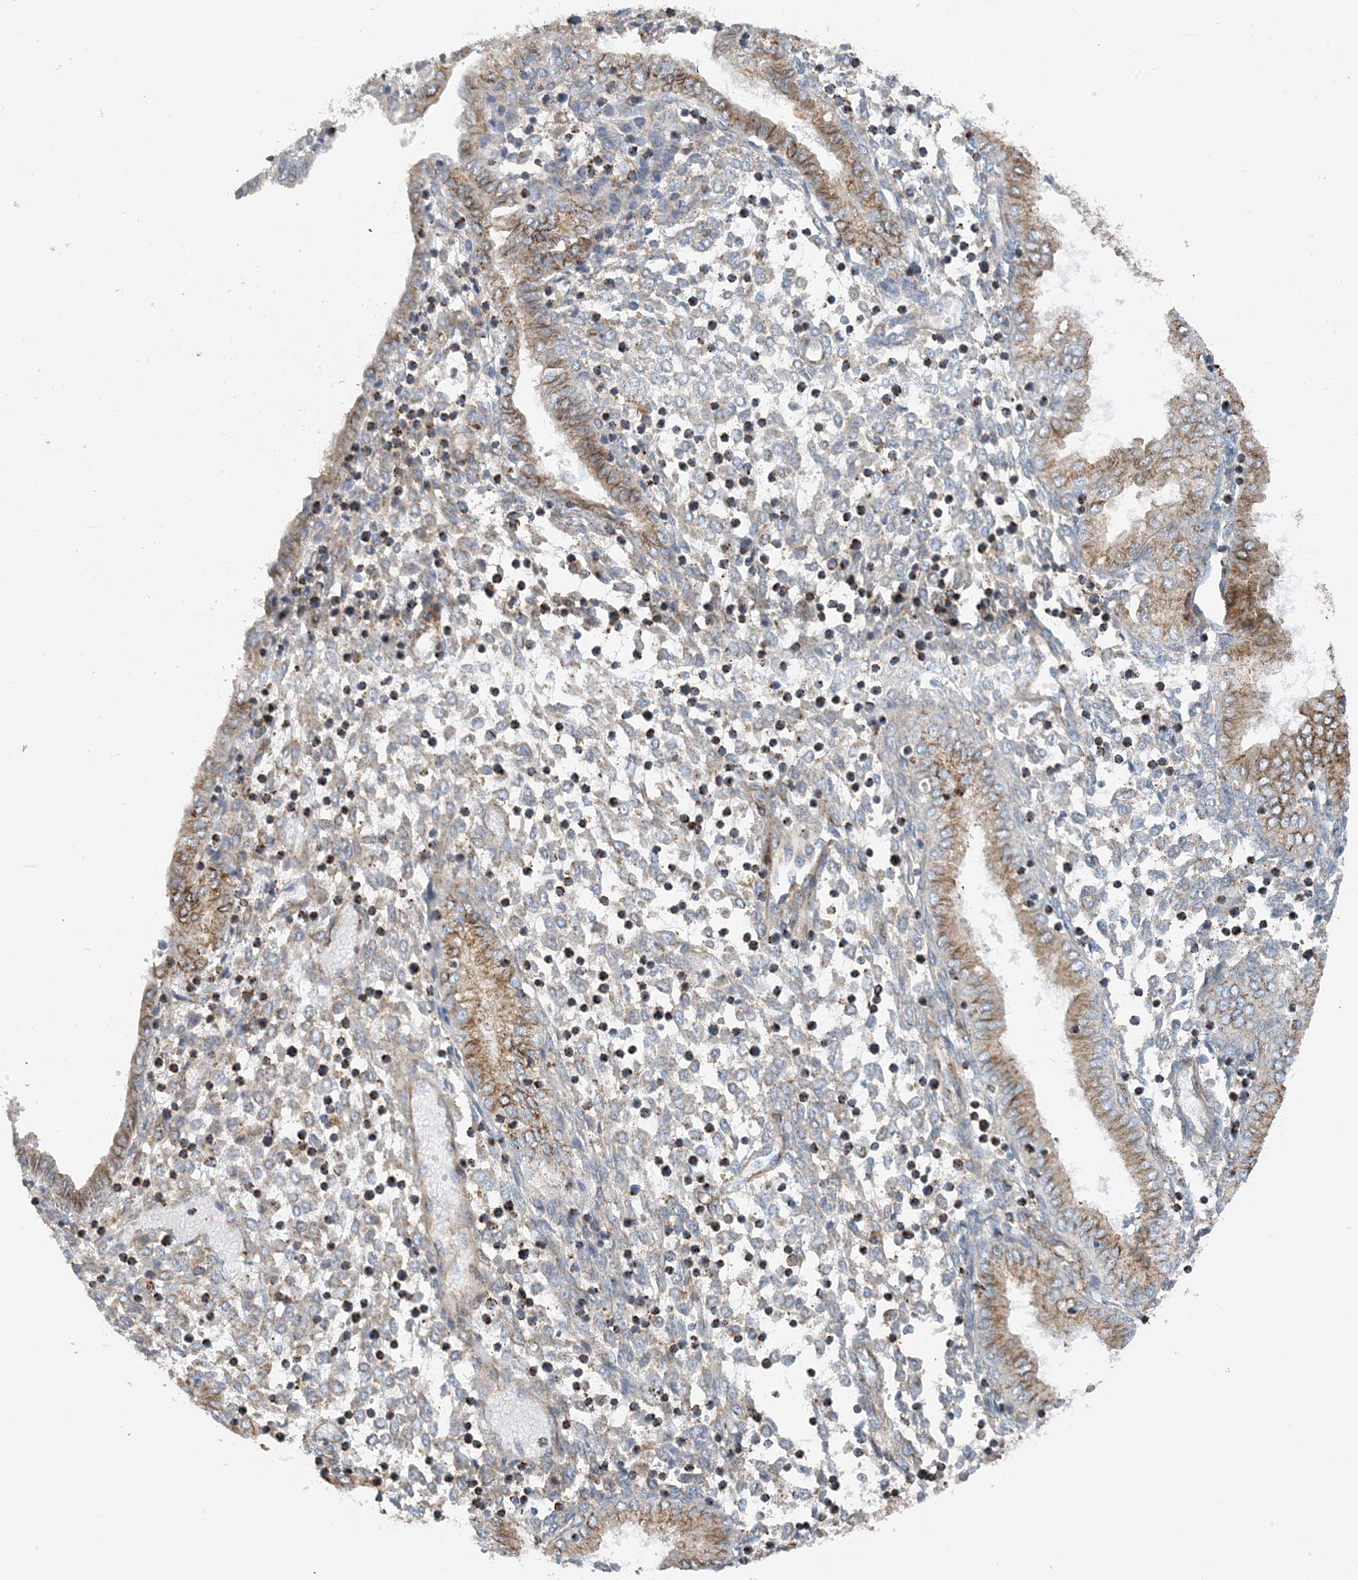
{"staining": {"intensity": "weak", "quantity": "<25%", "location": "cytoplasmic/membranous"}, "tissue": "endometrium", "cell_type": "Cells in endometrial stroma", "image_type": "normal", "snomed": [{"axis": "morphology", "description": "Normal tissue, NOS"}, {"axis": "topography", "description": "Endometrium"}], "caption": "IHC histopathology image of normal endometrium stained for a protein (brown), which exhibits no staining in cells in endometrial stroma.", "gene": "CALHM5", "patient": {"sex": "female", "age": 53}}